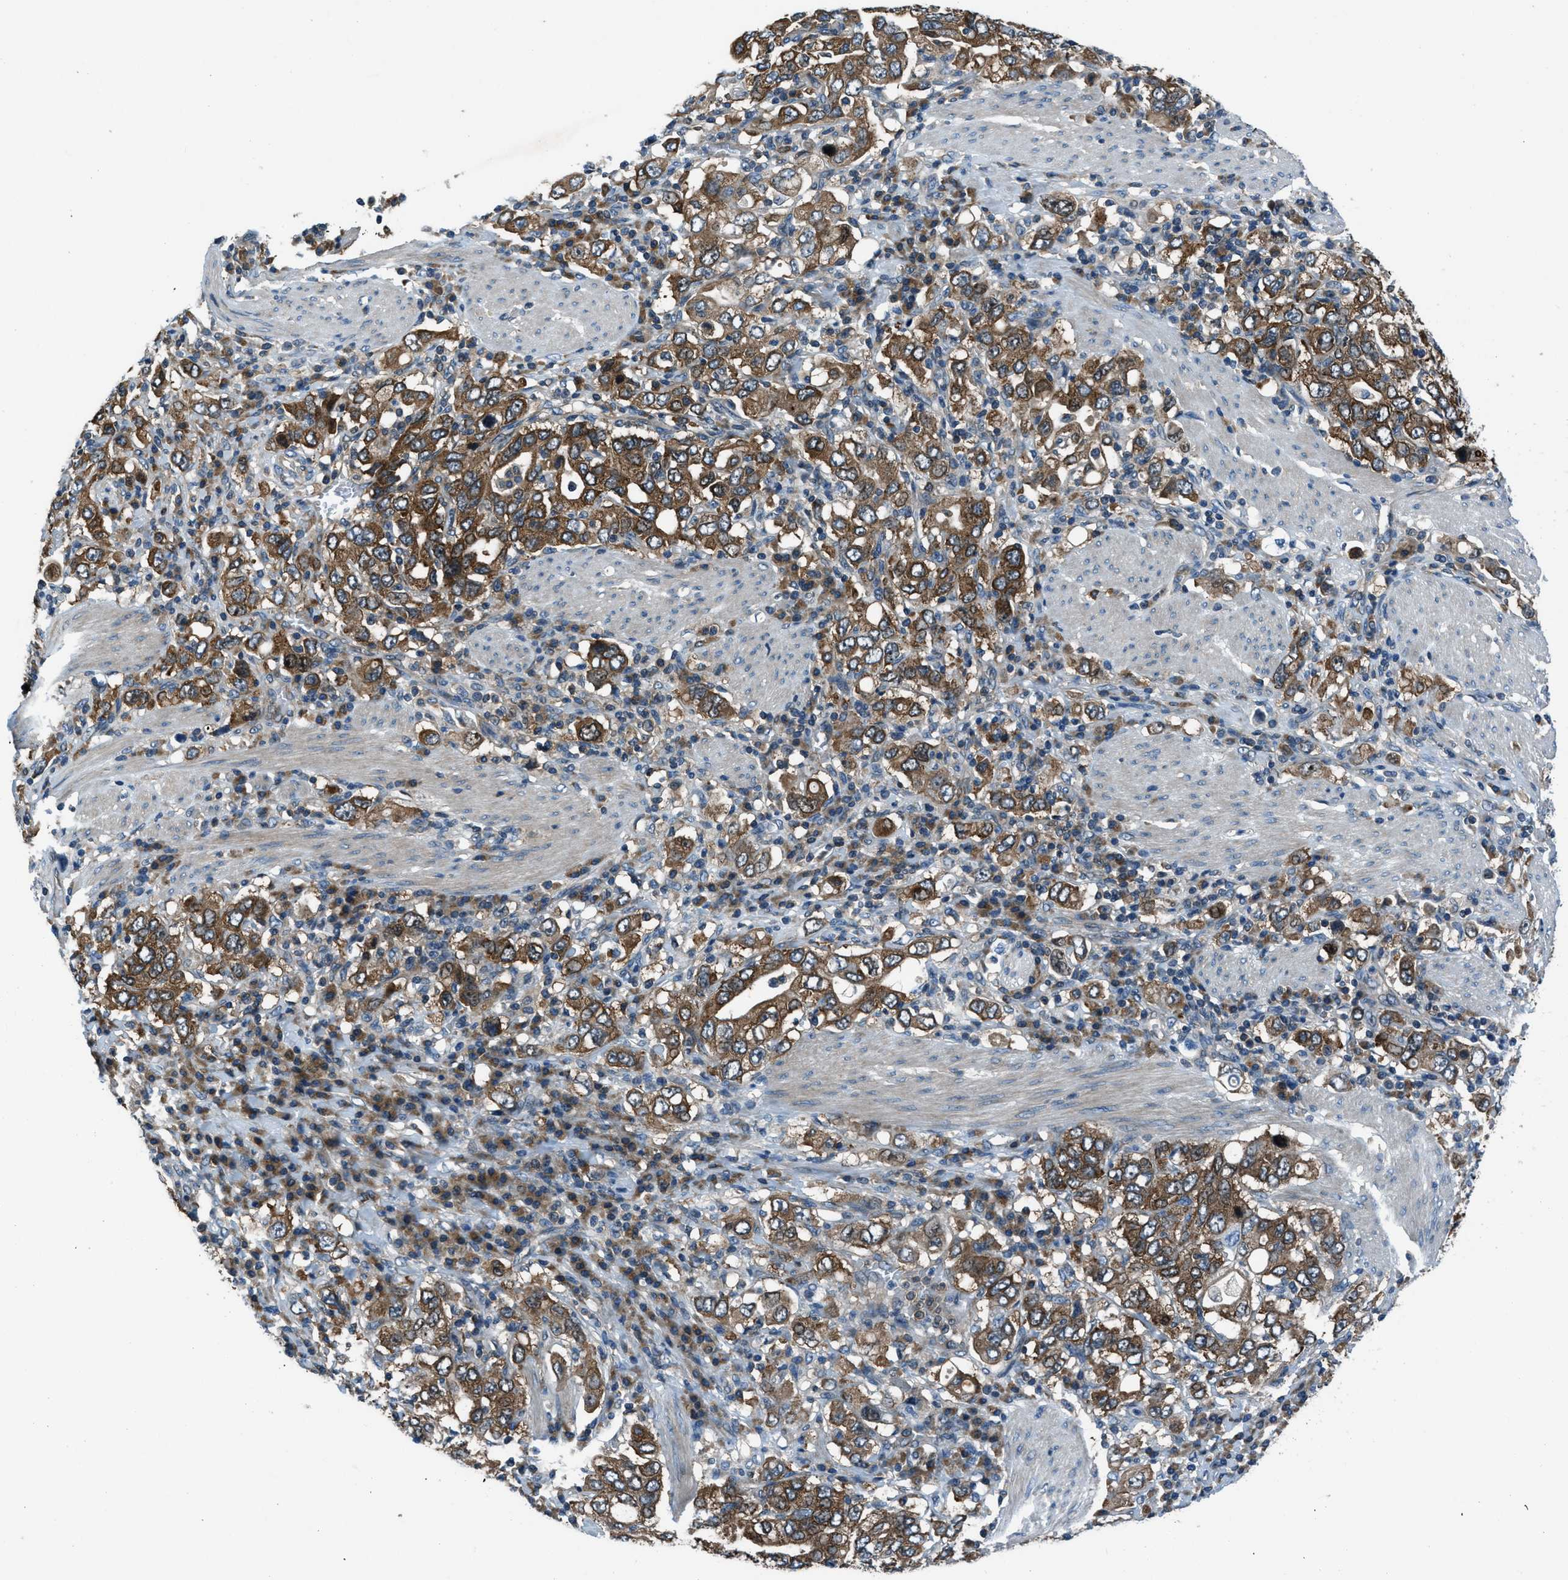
{"staining": {"intensity": "strong", "quantity": ">75%", "location": "cytoplasmic/membranous"}, "tissue": "stomach cancer", "cell_type": "Tumor cells", "image_type": "cancer", "snomed": [{"axis": "morphology", "description": "Adenocarcinoma, NOS"}, {"axis": "topography", "description": "Stomach, upper"}], "caption": "IHC of human stomach cancer reveals high levels of strong cytoplasmic/membranous expression in approximately >75% of tumor cells.", "gene": "ARFGAP2", "patient": {"sex": "male", "age": 62}}